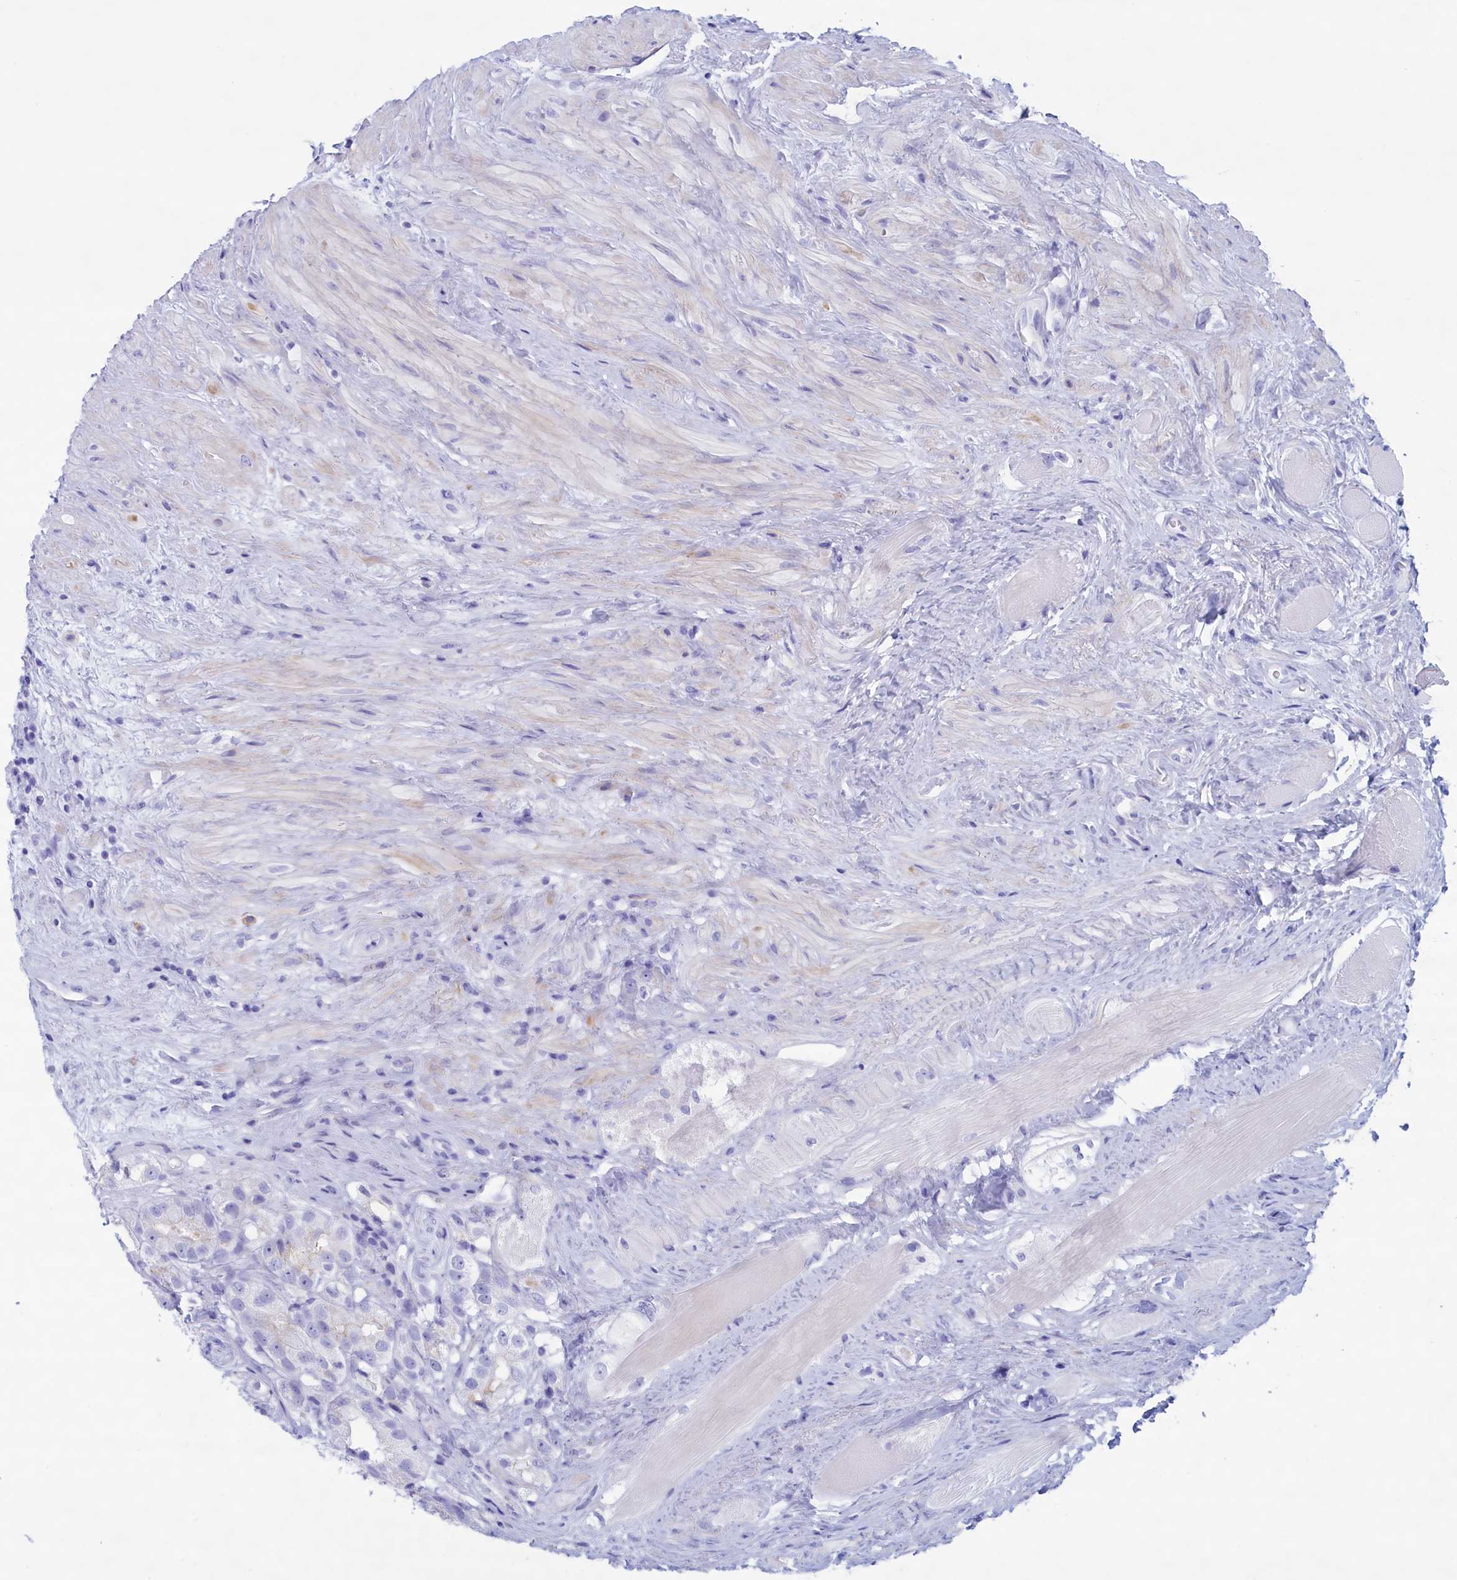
{"staining": {"intensity": "negative", "quantity": "none", "location": "none"}, "tissue": "prostate cancer", "cell_type": "Tumor cells", "image_type": "cancer", "snomed": [{"axis": "morphology", "description": "Adenocarcinoma, NOS"}, {"axis": "topography", "description": "Prostate"}], "caption": "There is no significant staining in tumor cells of prostate cancer.", "gene": "MPV17L2", "patient": {"sex": "male", "age": 79}}